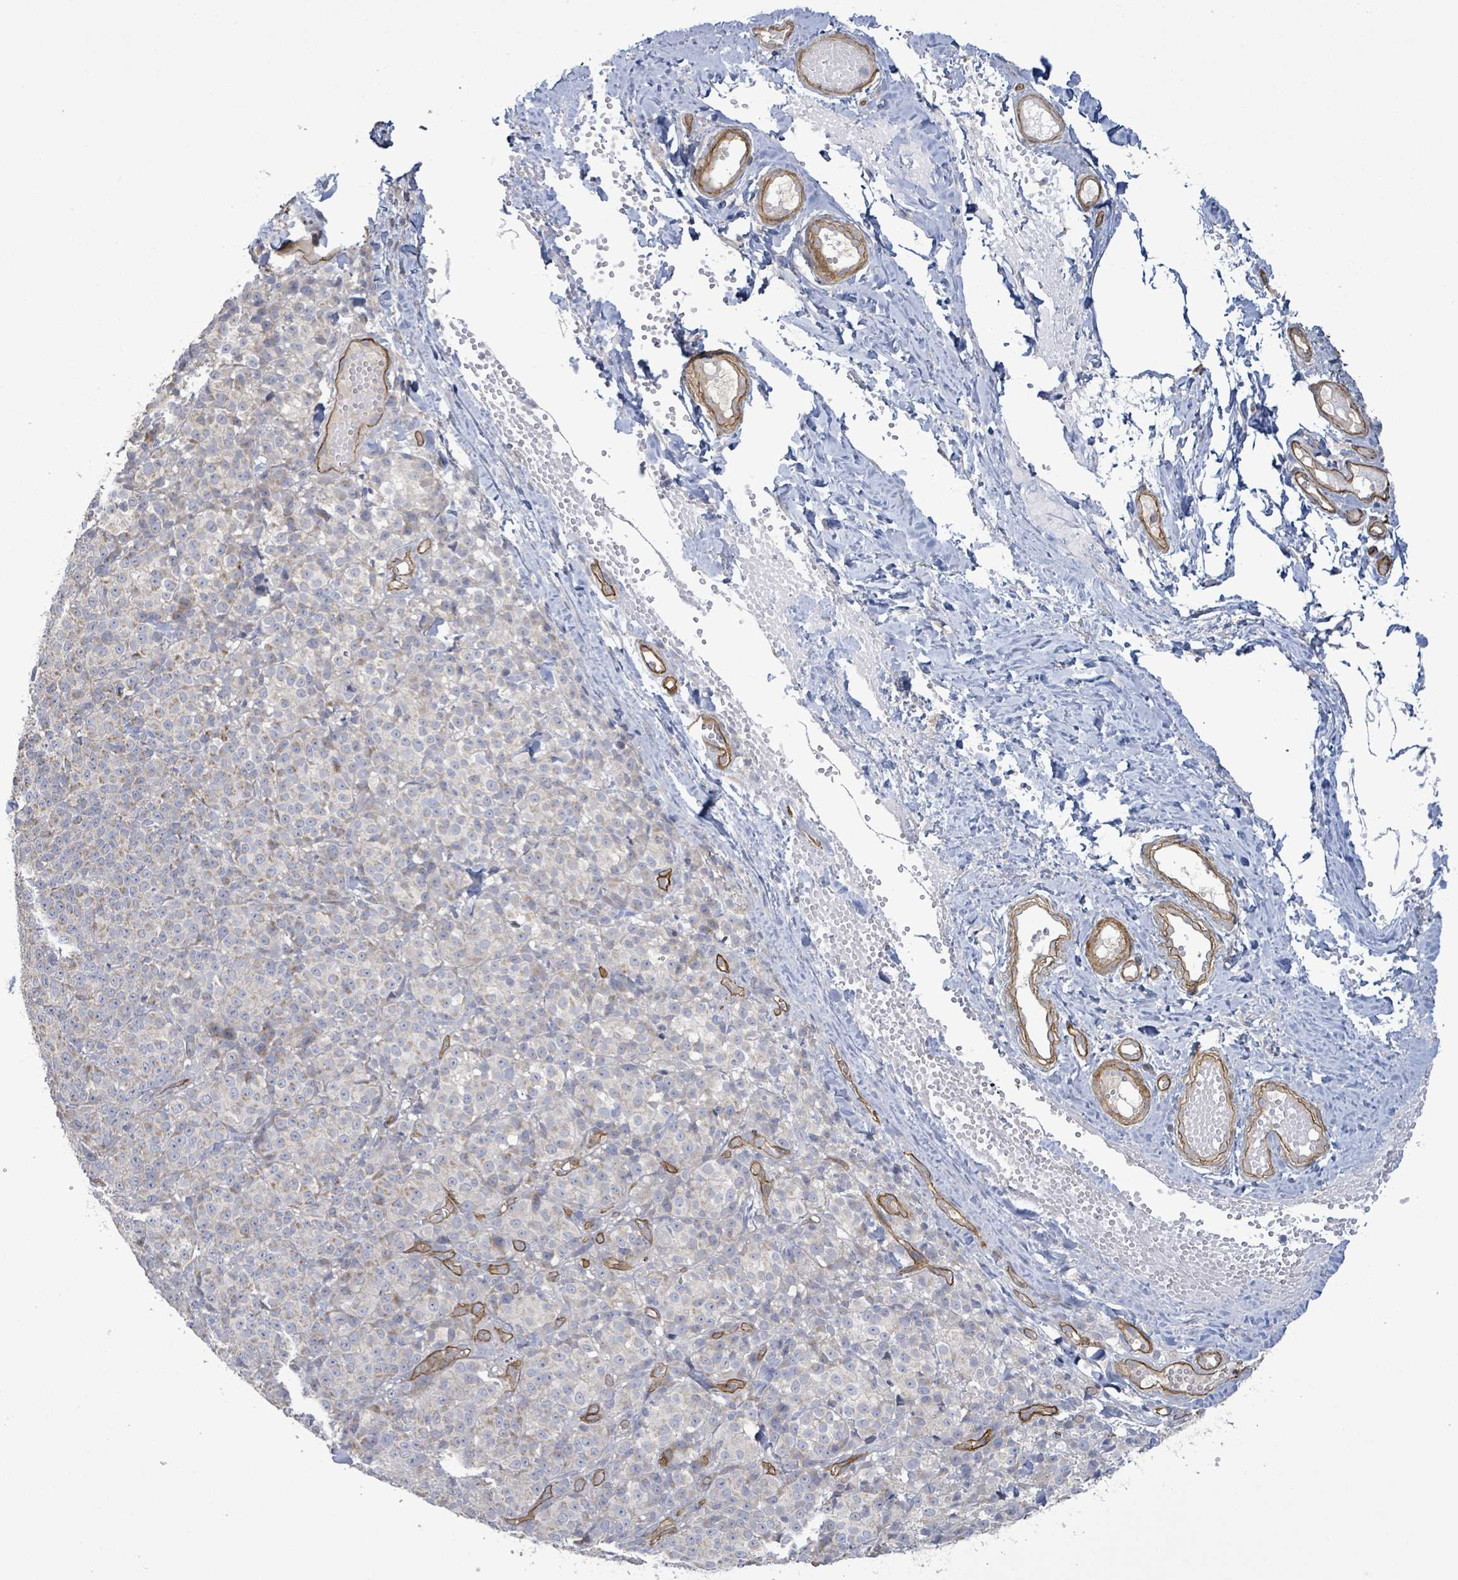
{"staining": {"intensity": "negative", "quantity": "none", "location": "none"}, "tissue": "melanoma", "cell_type": "Tumor cells", "image_type": "cancer", "snomed": [{"axis": "morphology", "description": "Normal tissue, NOS"}, {"axis": "morphology", "description": "Malignant melanoma, NOS"}, {"axis": "topography", "description": "Skin"}], "caption": "Immunohistochemistry (IHC) photomicrograph of neoplastic tissue: human melanoma stained with DAB (3,3'-diaminobenzidine) shows no significant protein staining in tumor cells. The staining was performed using DAB (3,3'-diaminobenzidine) to visualize the protein expression in brown, while the nuclei were stained in blue with hematoxylin (Magnification: 20x).", "gene": "KANK3", "patient": {"sex": "female", "age": 34}}